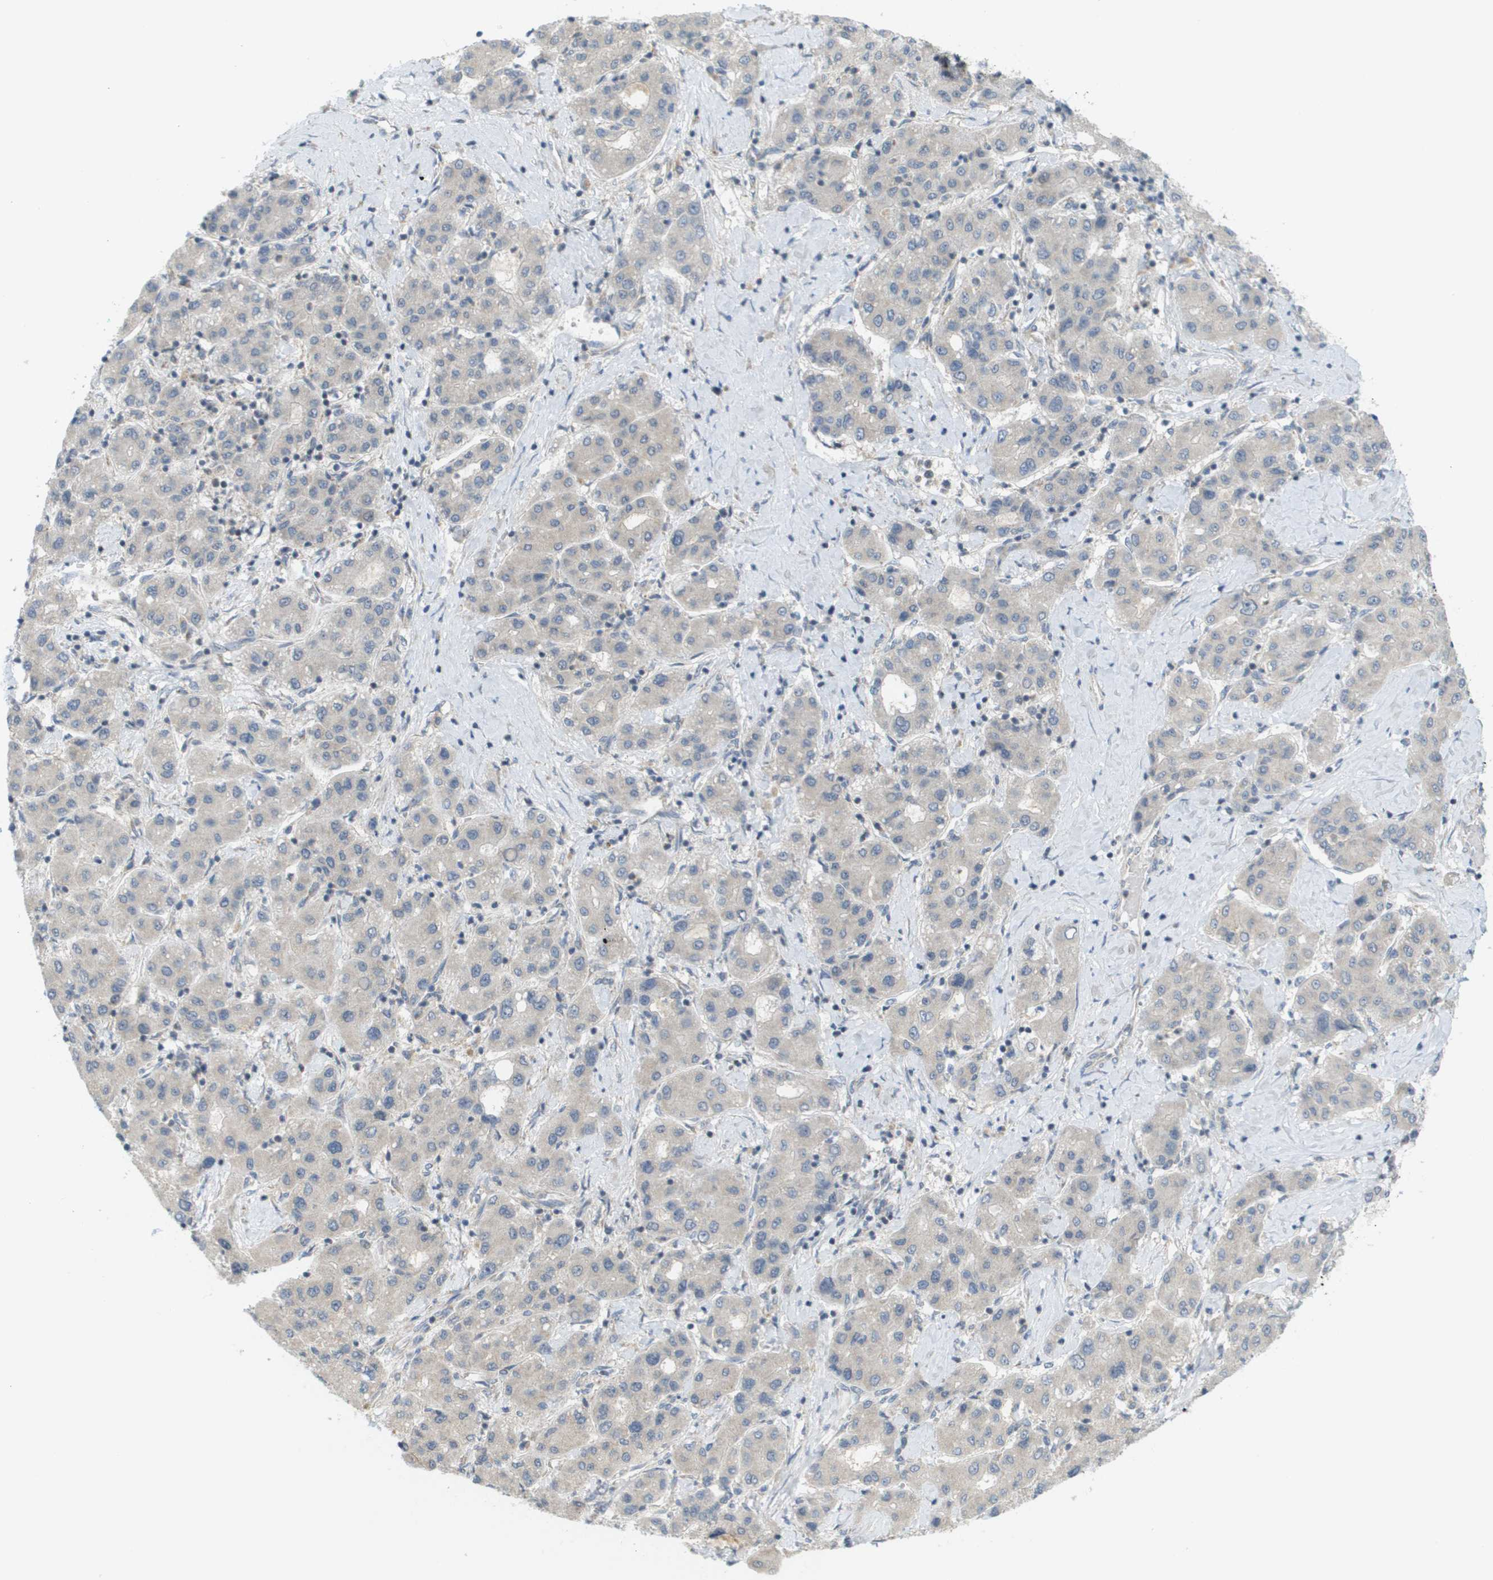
{"staining": {"intensity": "negative", "quantity": "none", "location": "none"}, "tissue": "liver cancer", "cell_type": "Tumor cells", "image_type": "cancer", "snomed": [{"axis": "morphology", "description": "Carcinoma, Hepatocellular, NOS"}, {"axis": "topography", "description": "Liver"}], "caption": "The immunohistochemistry micrograph has no significant positivity in tumor cells of liver cancer tissue.", "gene": "PROC", "patient": {"sex": "male", "age": 65}}